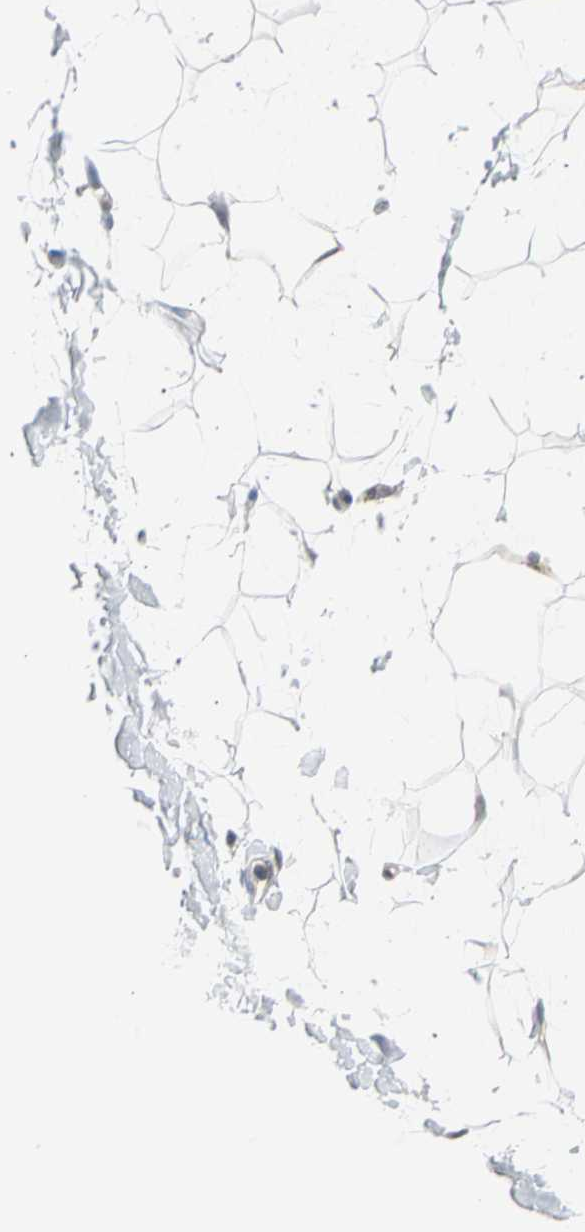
{"staining": {"intensity": "negative", "quantity": "none", "location": "none"}, "tissue": "adipose tissue", "cell_type": "Adipocytes", "image_type": "normal", "snomed": [{"axis": "morphology", "description": "Normal tissue, NOS"}, {"axis": "topography", "description": "Soft tissue"}], "caption": "High magnification brightfield microscopy of unremarkable adipose tissue stained with DAB (brown) and counterstained with hematoxylin (blue): adipocytes show no significant expression. (Brightfield microscopy of DAB (3,3'-diaminobenzidine) immunohistochemistry at high magnification).", "gene": "ENSG00000256646", "patient": {"sex": "male", "age": 72}}